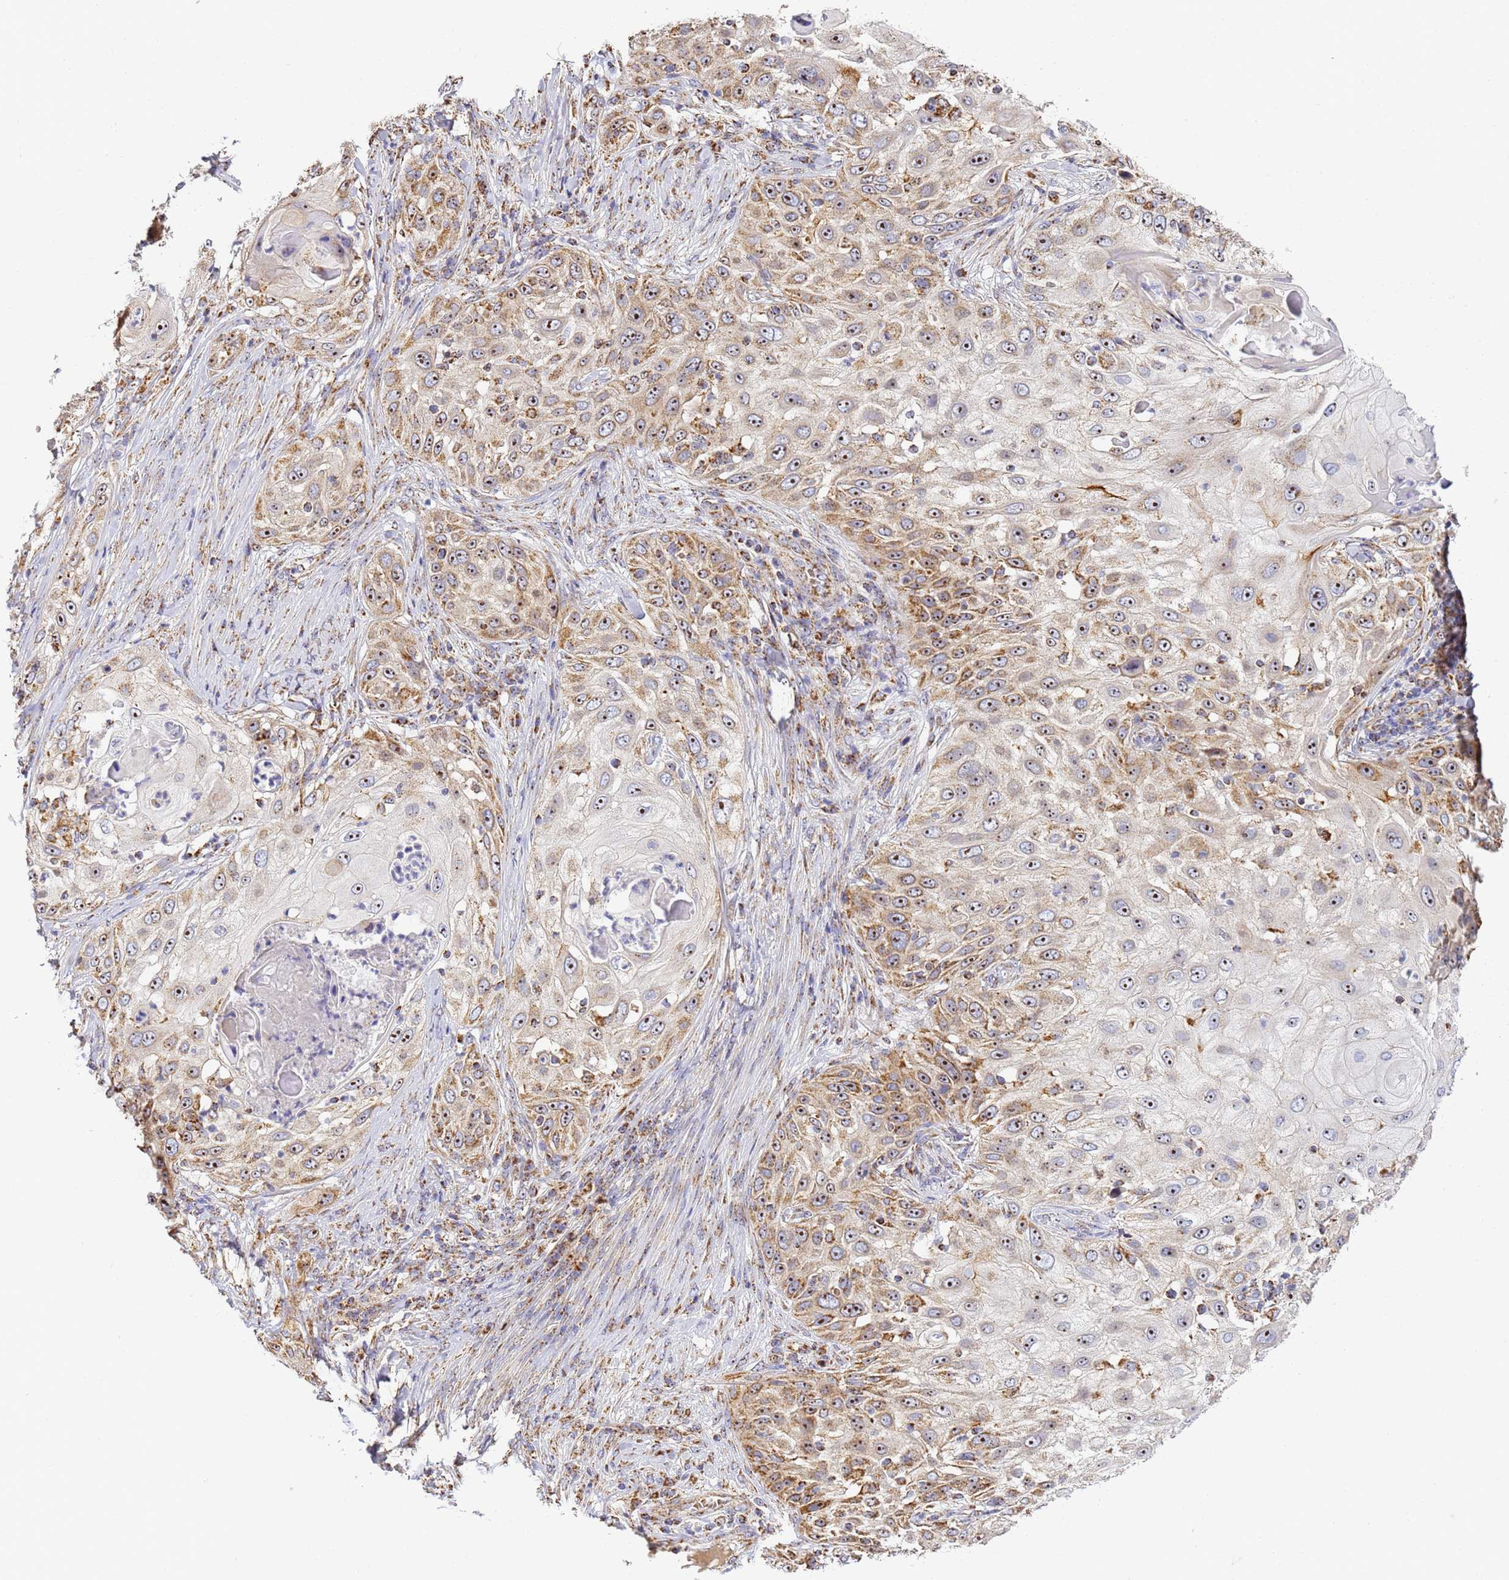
{"staining": {"intensity": "moderate", "quantity": ">75%", "location": "cytoplasmic/membranous,nuclear"}, "tissue": "skin cancer", "cell_type": "Tumor cells", "image_type": "cancer", "snomed": [{"axis": "morphology", "description": "Squamous cell carcinoma, NOS"}, {"axis": "topography", "description": "Skin"}], "caption": "This micrograph displays skin cancer stained with immunohistochemistry to label a protein in brown. The cytoplasmic/membranous and nuclear of tumor cells show moderate positivity for the protein. Nuclei are counter-stained blue.", "gene": "FRG2C", "patient": {"sex": "female", "age": 44}}